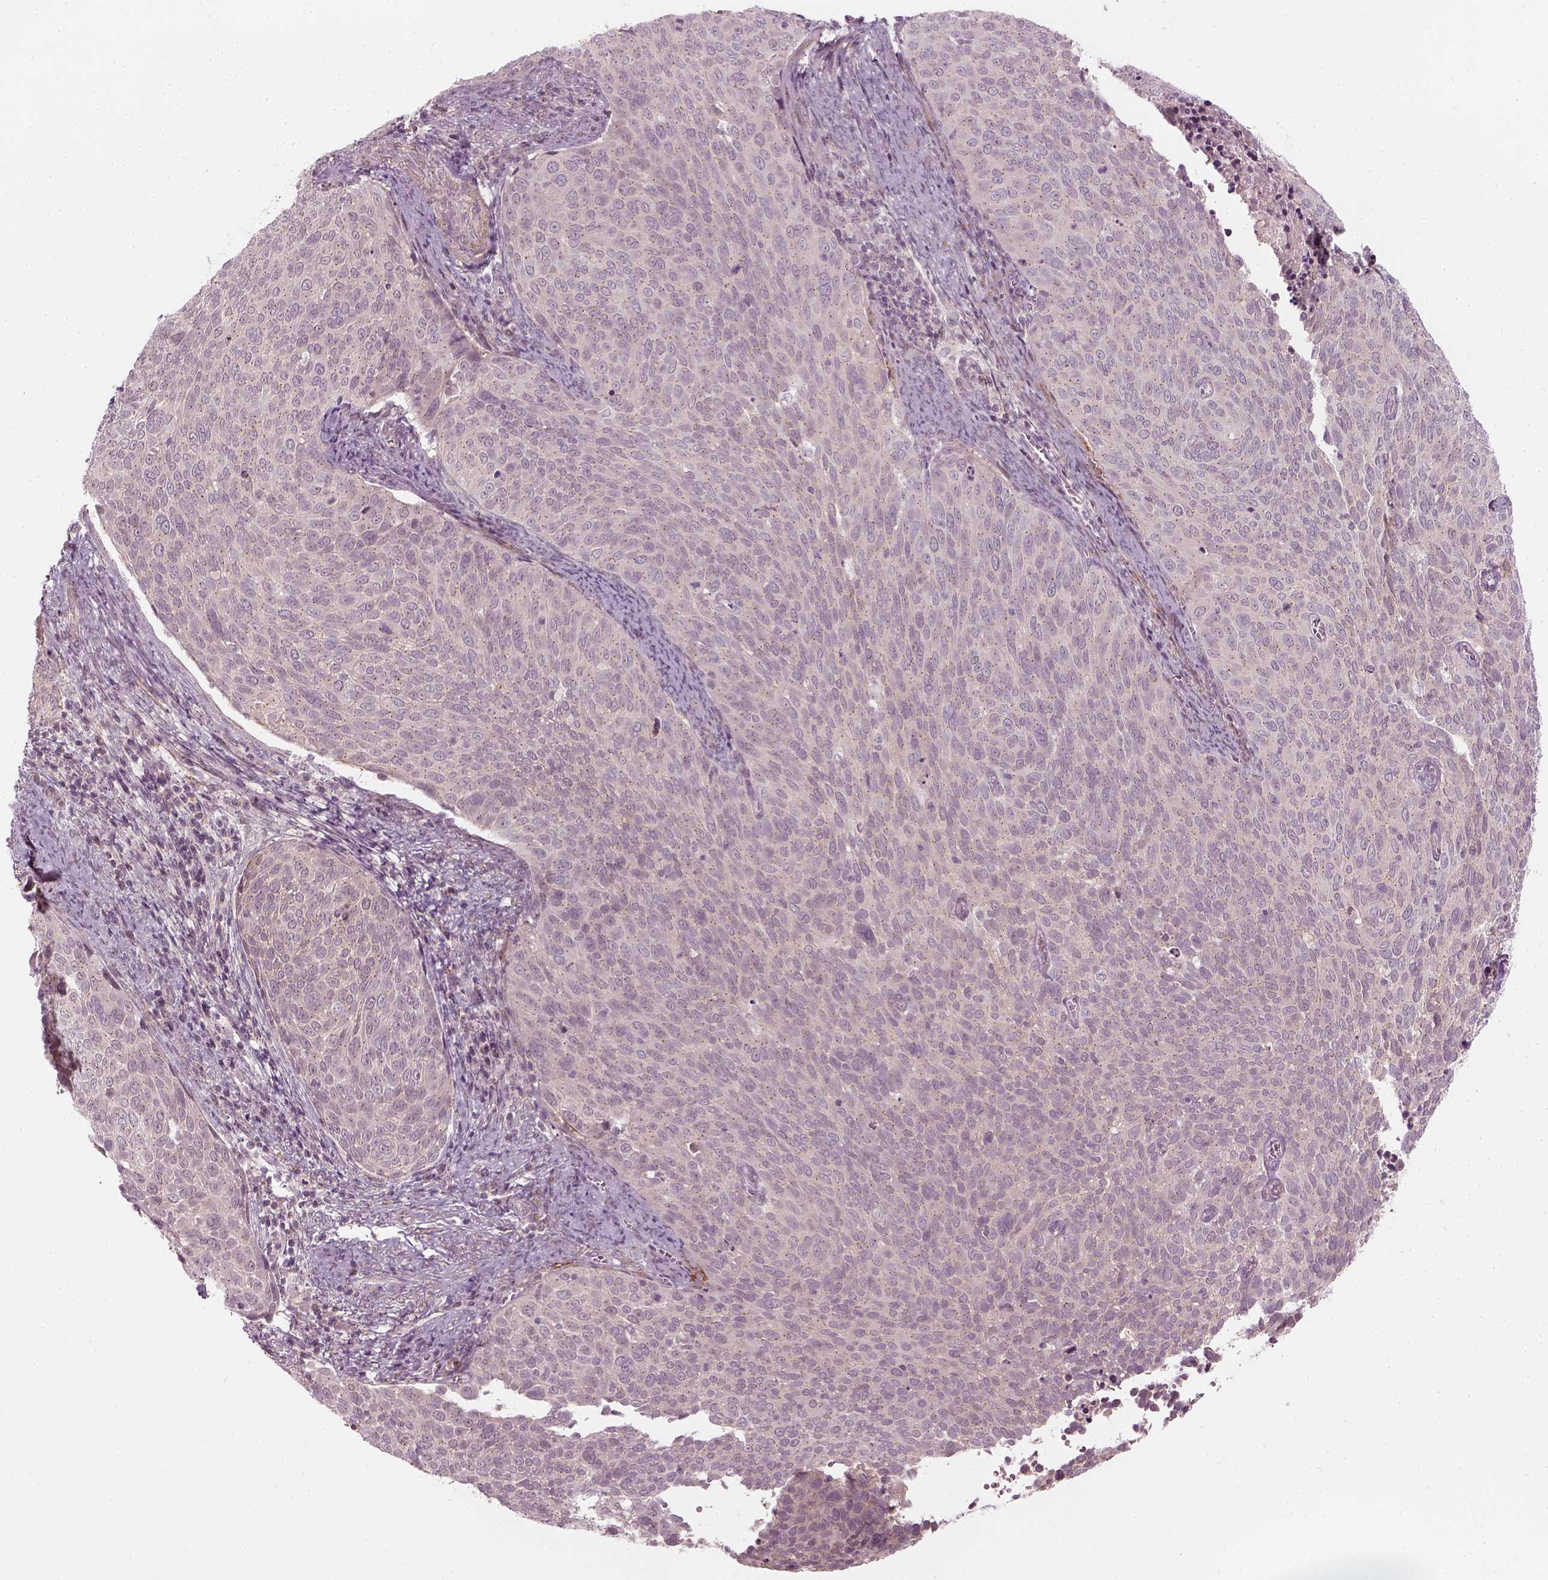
{"staining": {"intensity": "negative", "quantity": "none", "location": "none"}, "tissue": "cervical cancer", "cell_type": "Tumor cells", "image_type": "cancer", "snomed": [{"axis": "morphology", "description": "Squamous cell carcinoma, NOS"}, {"axis": "topography", "description": "Cervix"}], "caption": "An IHC image of cervical cancer is shown. There is no staining in tumor cells of cervical cancer.", "gene": "MLIP", "patient": {"sex": "female", "age": 39}}